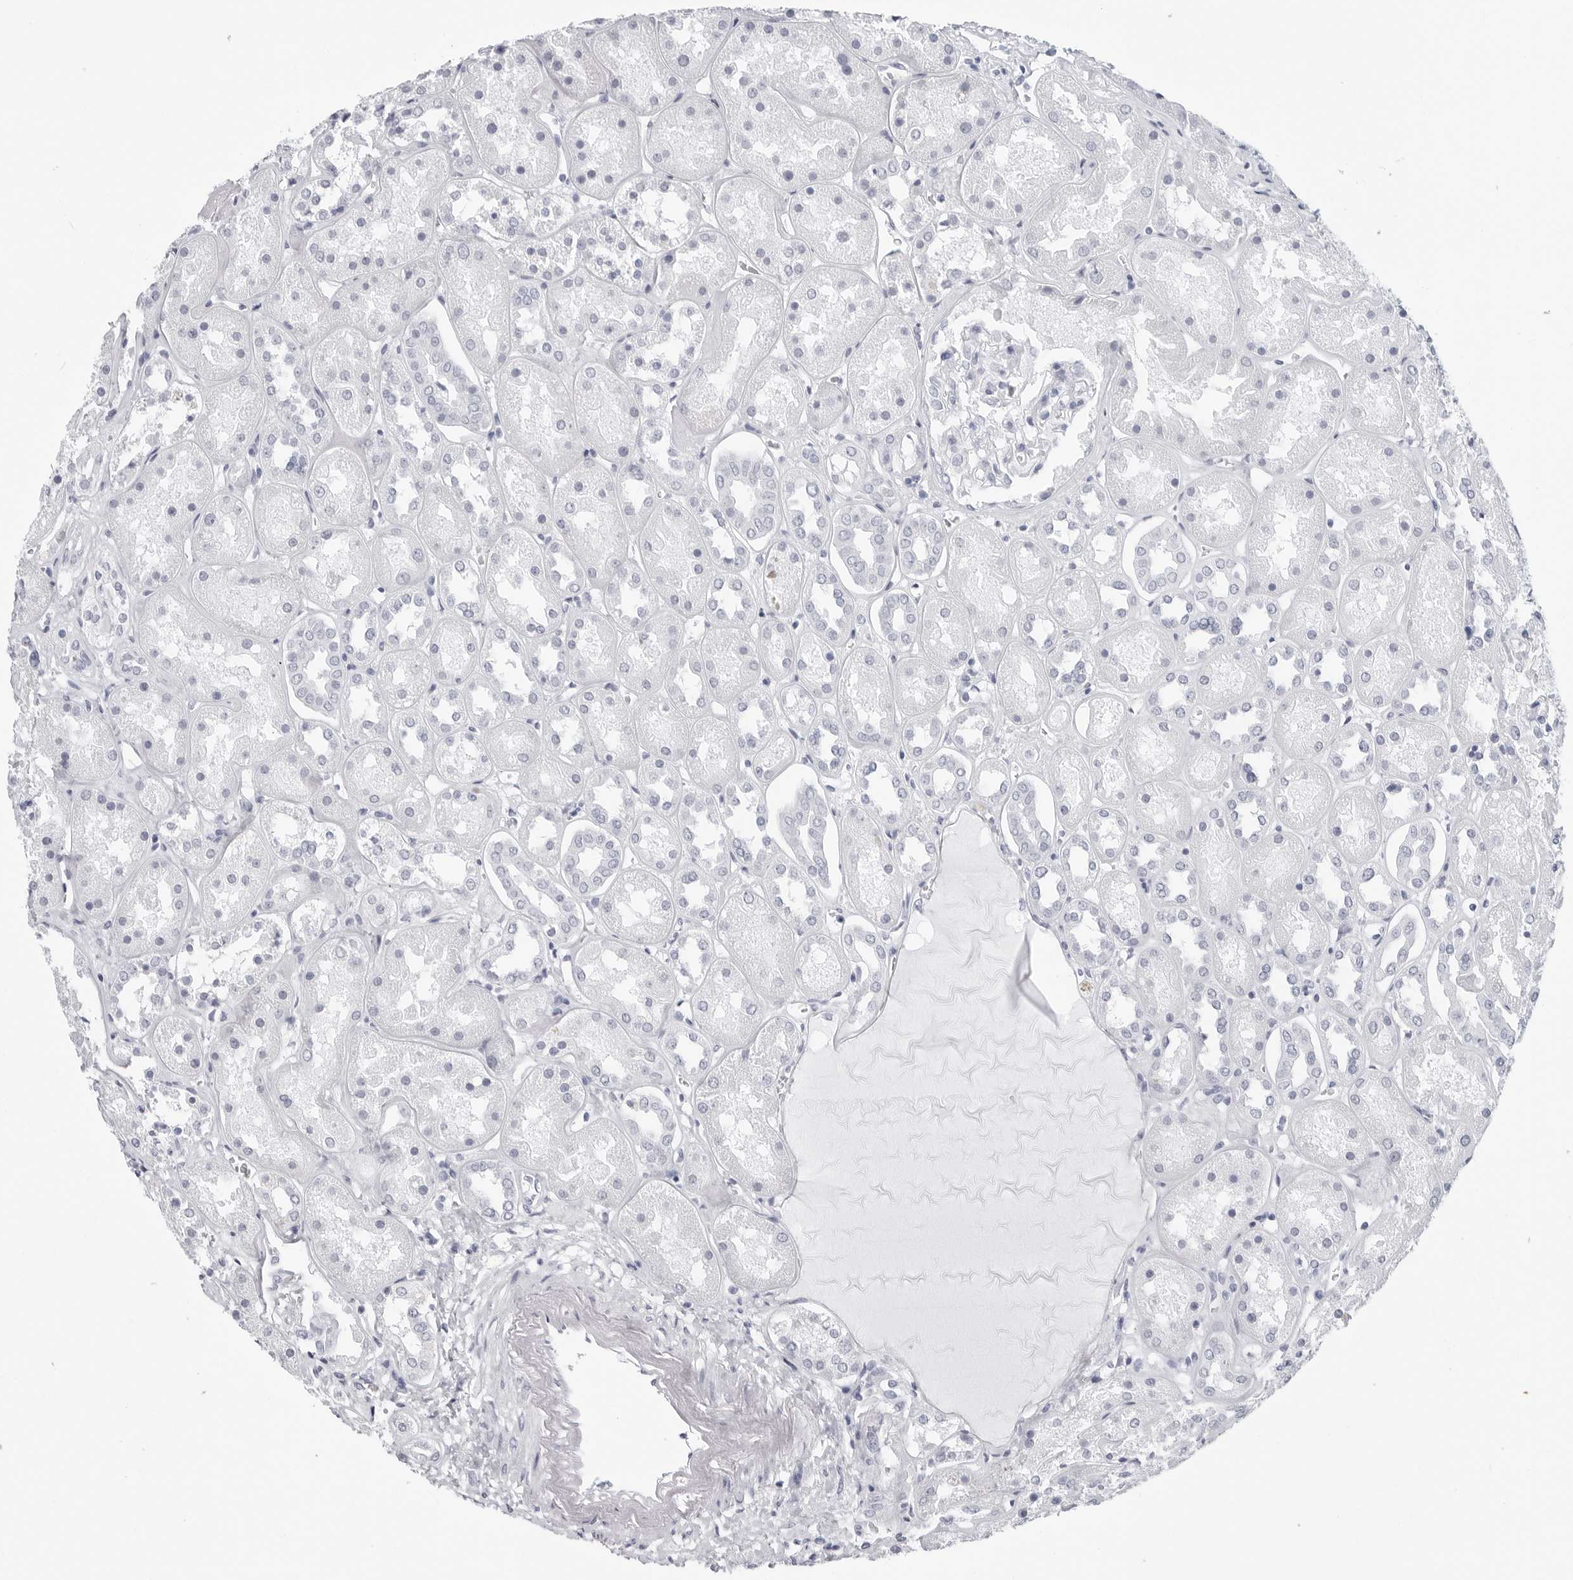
{"staining": {"intensity": "negative", "quantity": "none", "location": "none"}, "tissue": "kidney", "cell_type": "Cells in glomeruli", "image_type": "normal", "snomed": [{"axis": "morphology", "description": "Normal tissue, NOS"}, {"axis": "topography", "description": "Kidney"}], "caption": "This histopathology image is of normal kidney stained with immunohistochemistry (IHC) to label a protein in brown with the nuclei are counter-stained blue. There is no positivity in cells in glomeruli.", "gene": "CSH1", "patient": {"sex": "male", "age": 70}}